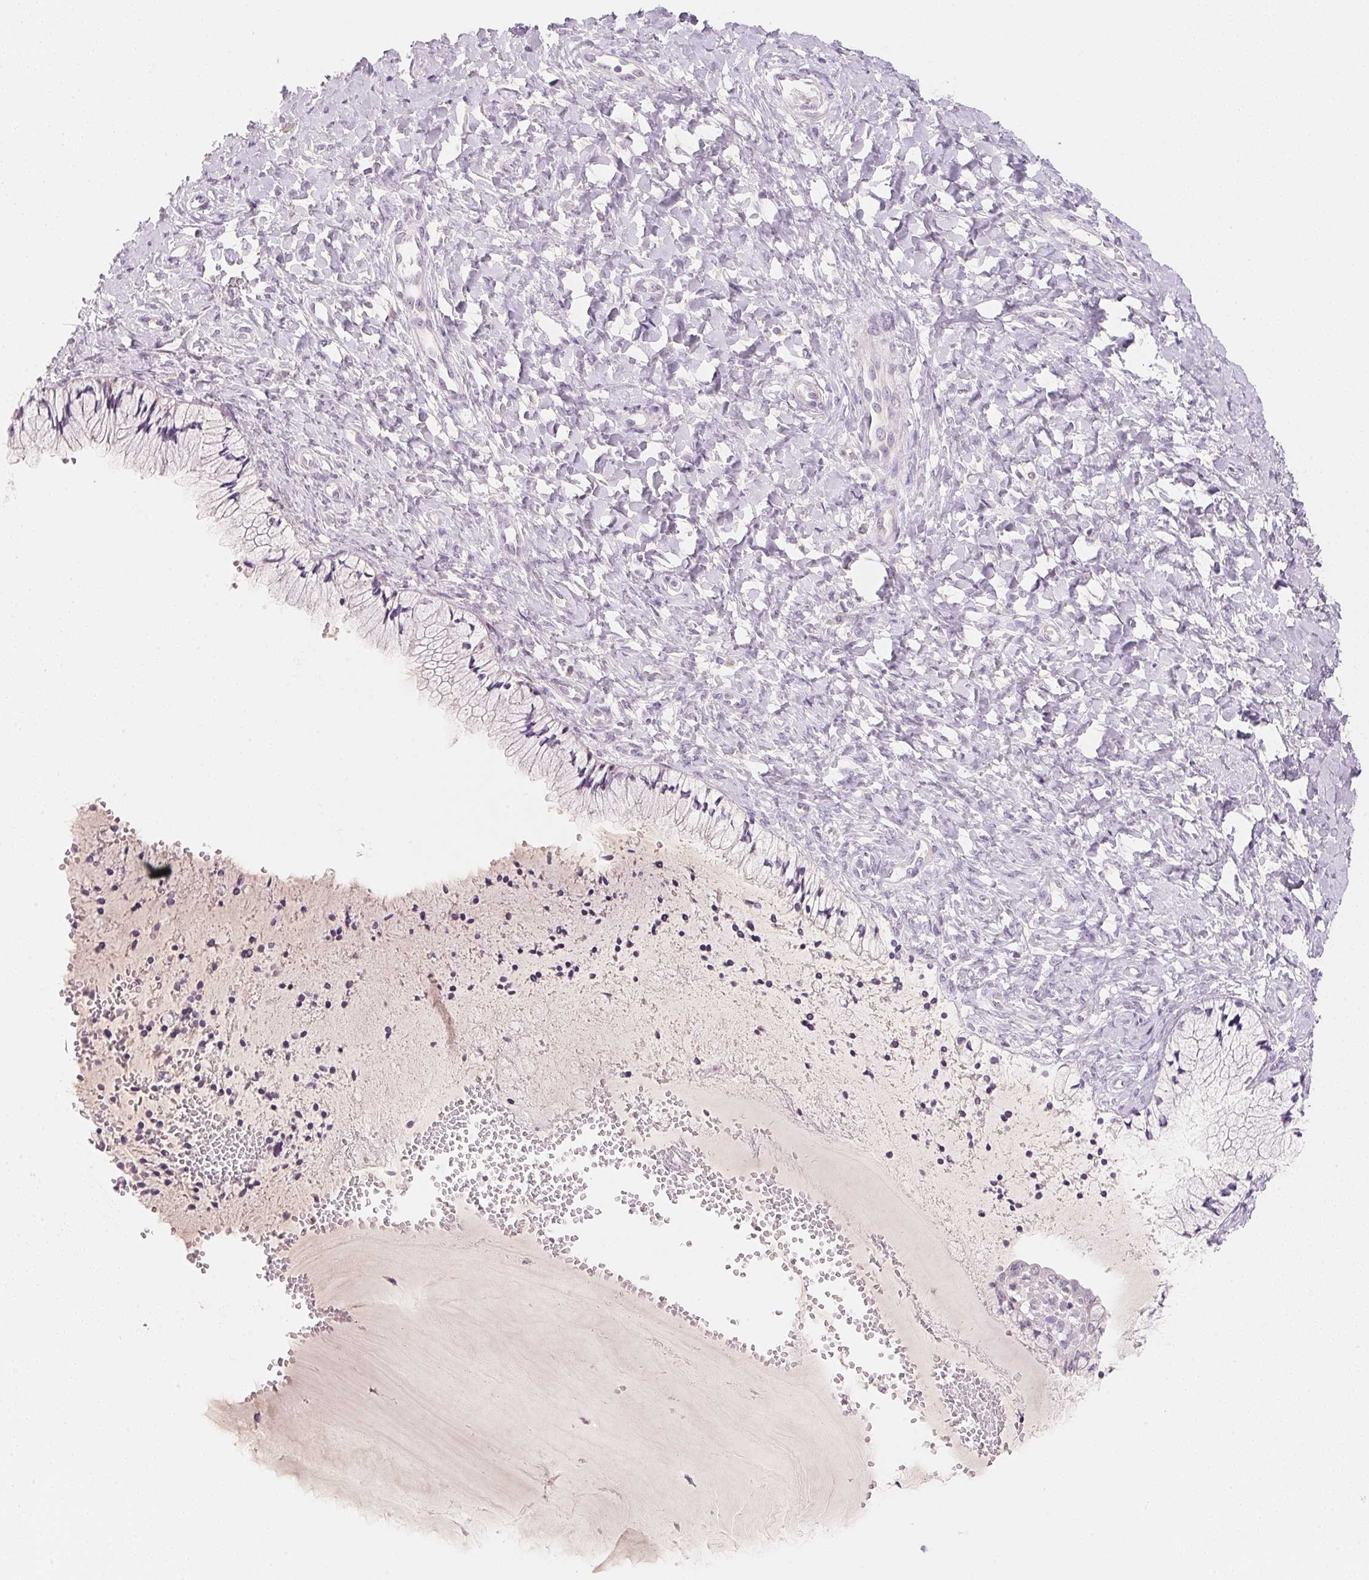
{"staining": {"intensity": "negative", "quantity": "none", "location": "none"}, "tissue": "cervix", "cell_type": "Glandular cells", "image_type": "normal", "snomed": [{"axis": "morphology", "description": "Normal tissue, NOS"}, {"axis": "topography", "description": "Cervix"}], "caption": "This is an immunohistochemistry (IHC) image of benign cervix. There is no positivity in glandular cells.", "gene": "MCOLN3", "patient": {"sex": "female", "age": 37}}